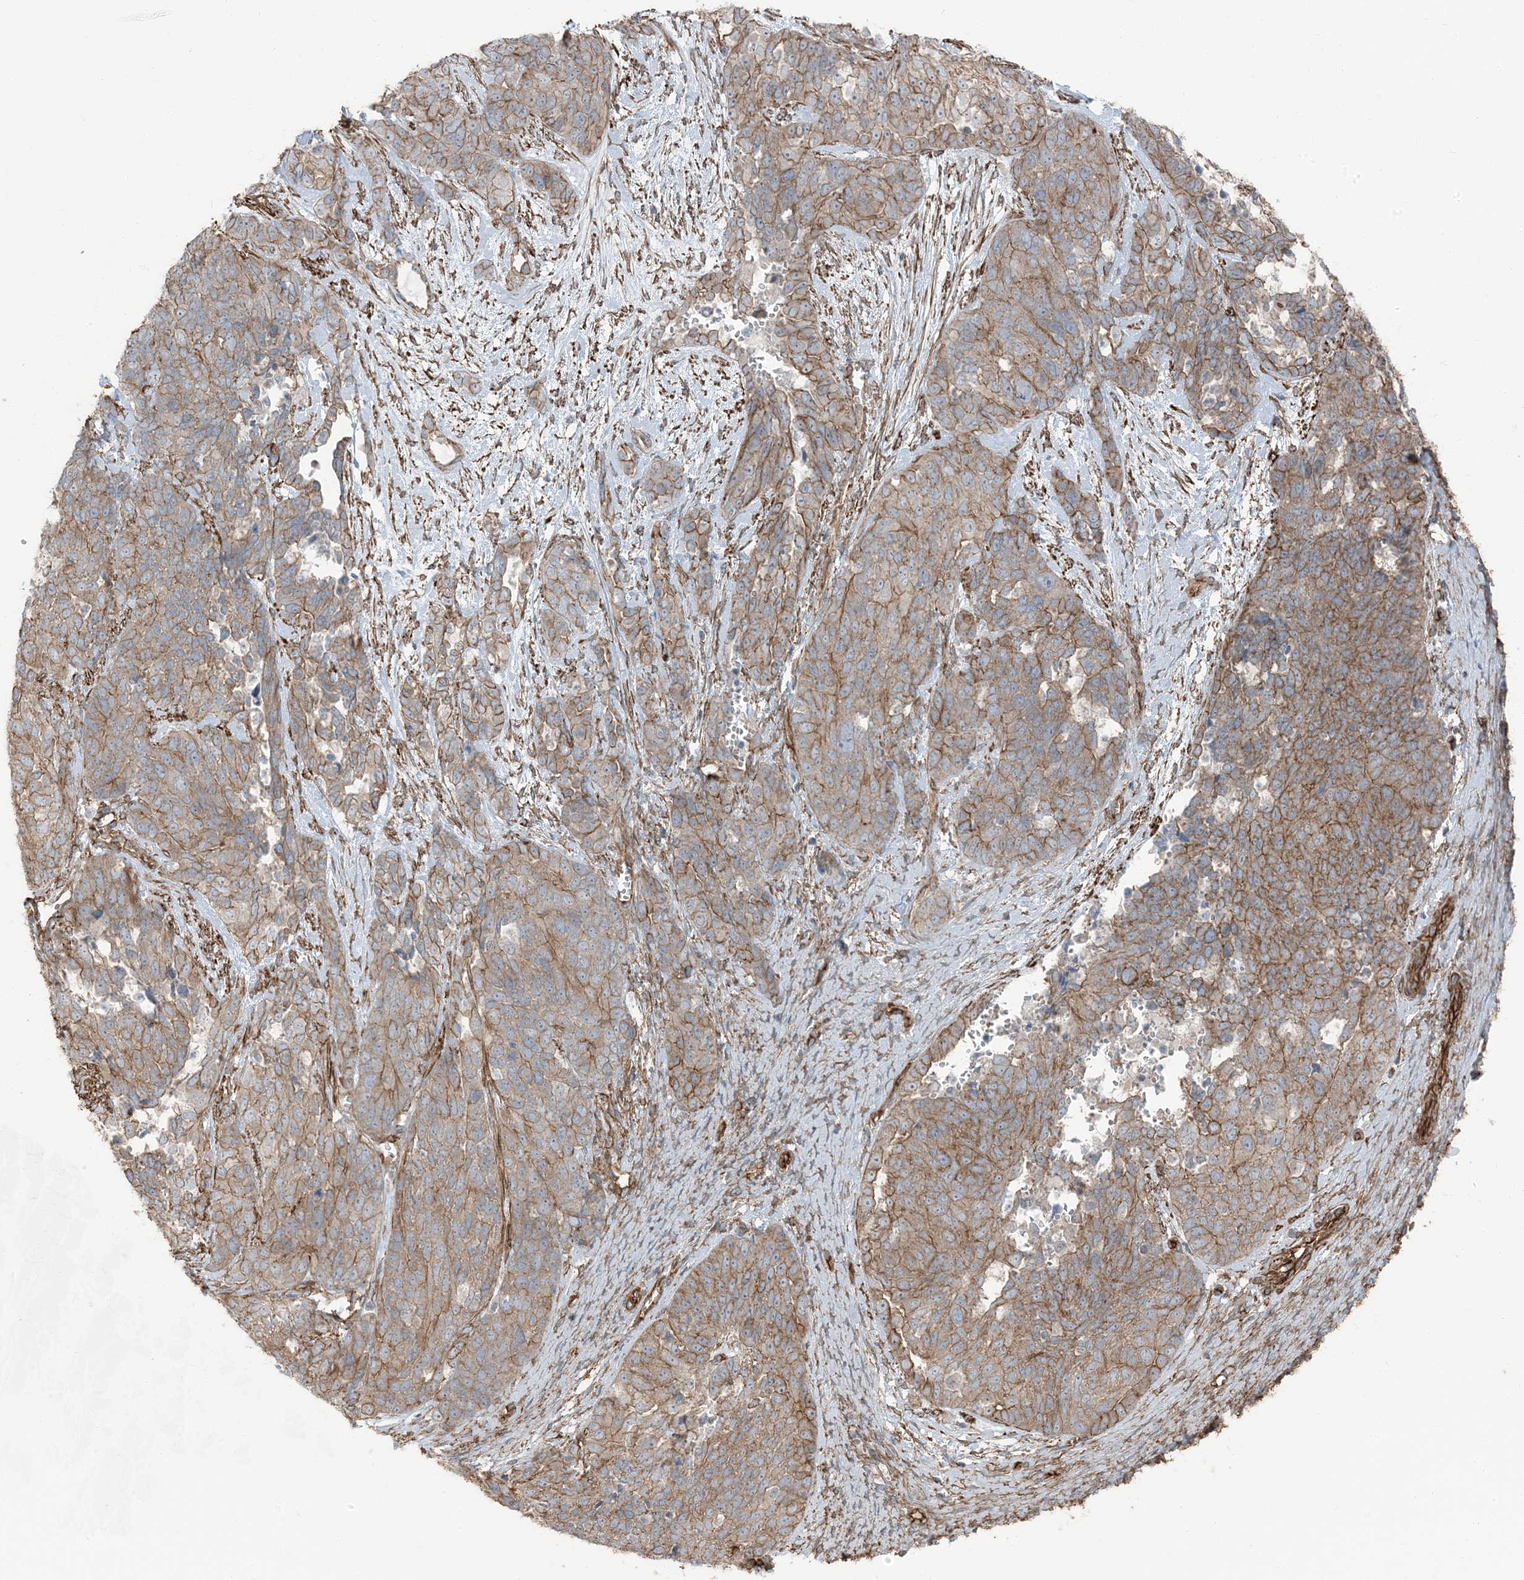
{"staining": {"intensity": "moderate", "quantity": ">75%", "location": "cytoplasmic/membranous"}, "tissue": "ovarian cancer", "cell_type": "Tumor cells", "image_type": "cancer", "snomed": [{"axis": "morphology", "description": "Cystadenocarcinoma, serous, NOS"}, {"axis": "topography", "description": "Ovary"}], "caption": "IHC of serous cystadenocarcinoma (ovarian) reveals medium levels of moderate cytoplasmic/membranous expression in about >75% of tumor cells.", "gene": "ZFP90", "patient": {"sex": "female", "age": 44}}